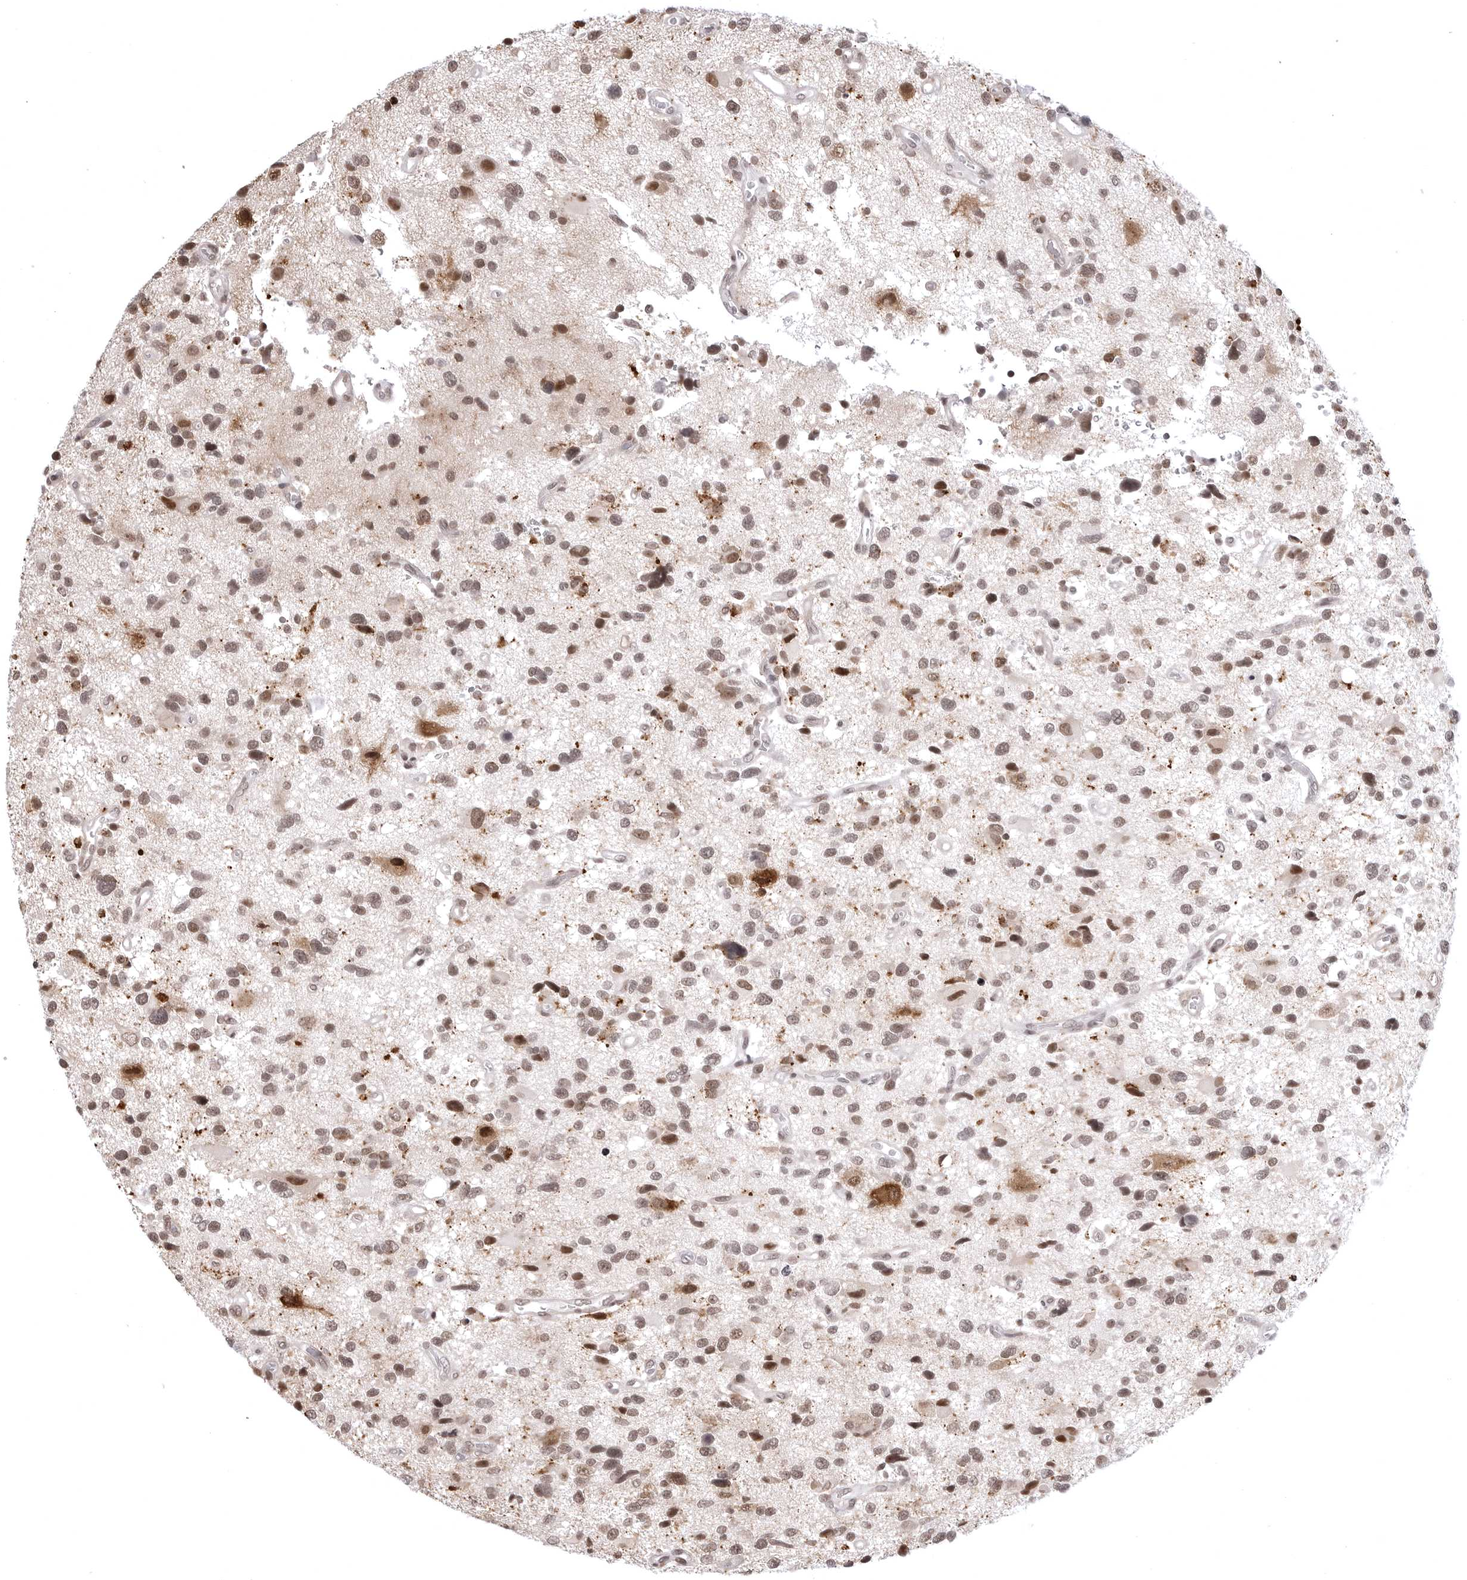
{"staining": {"intensity": "moderate", "quantity": ">75%", "location": "nuclear"}, "tissue": "glioma", "cell_type": "Tumor cells", "image_type": "cancer", "snomed": [{"axis": "morphology", "description": "Glioma, malignant, High grade"}, {"axis": "topography", "description": "Brain"}], "caption": "IHC (DAB (3,3'-diaminobenzidine)) staining of human high-grade glioma (malignant) exhibits moderate nuclear protein expression in approximately >75% of tumor cells. The staining was performed using DAB, with brown indicating positive protein expression. Nuclei are stained blue with hematoxylin.", "gene": "PHF3", "patient": {"sex": "male", "age": 33}}